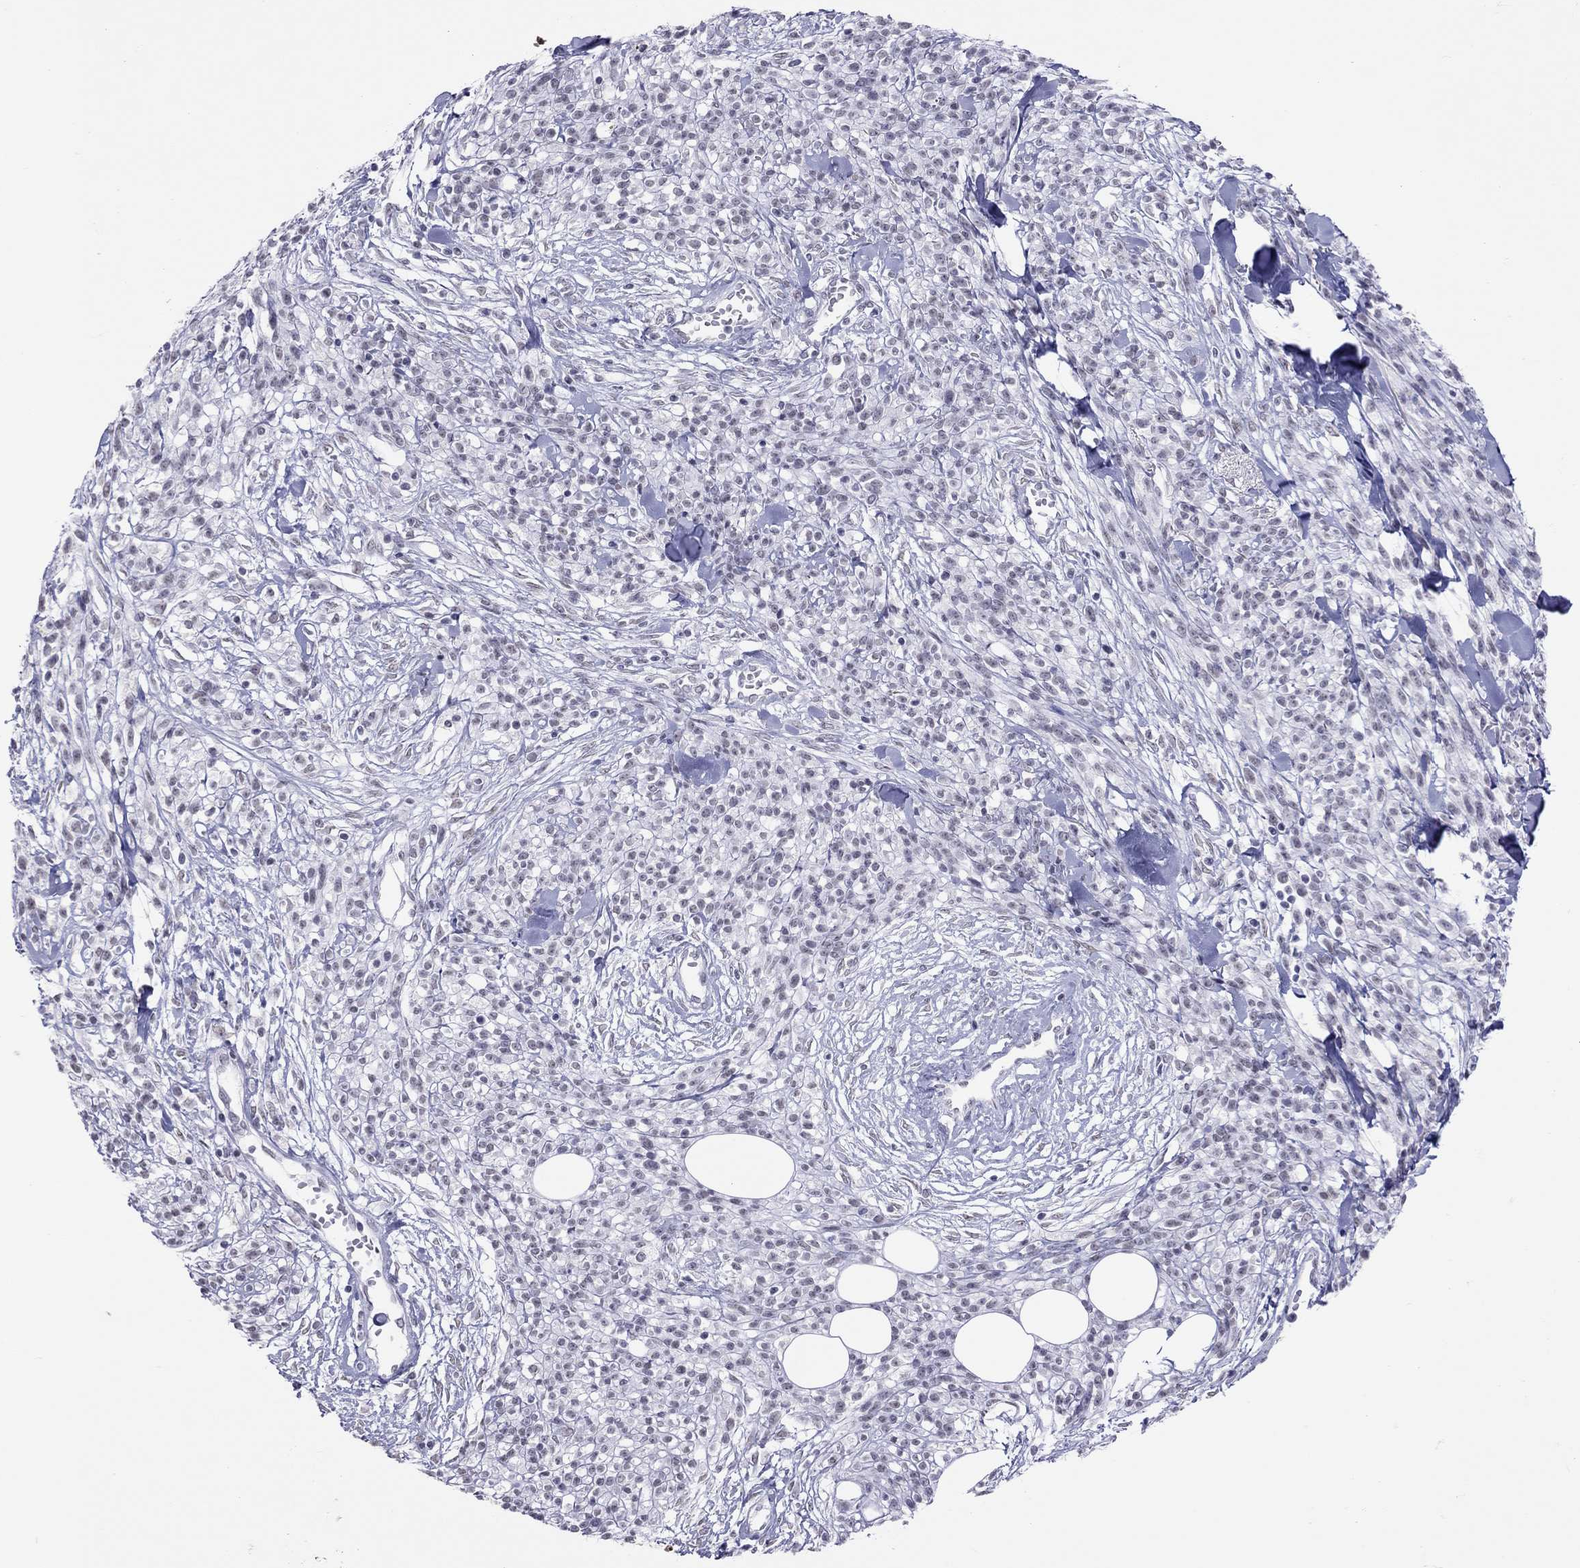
{"staining": {"intensity": "negative", "quantity": "none", "location": "none"}, "tissue": "melanoma", "cell_type": "Tumor cells", "image_type": "cancer", "snomed": [{"axis": "morphology", "description": "Malignant melanoma, NOS"}, {"axis": "topography", "description": "Skin"}, {"axis": "topography", "description": "Skin of trunk"}], "caption": "Protein analysis of malignant melanoma shows no significant positivity in tumor cells.", "gene": "JHY", "patient": {"sex": "male", "age": 74}}